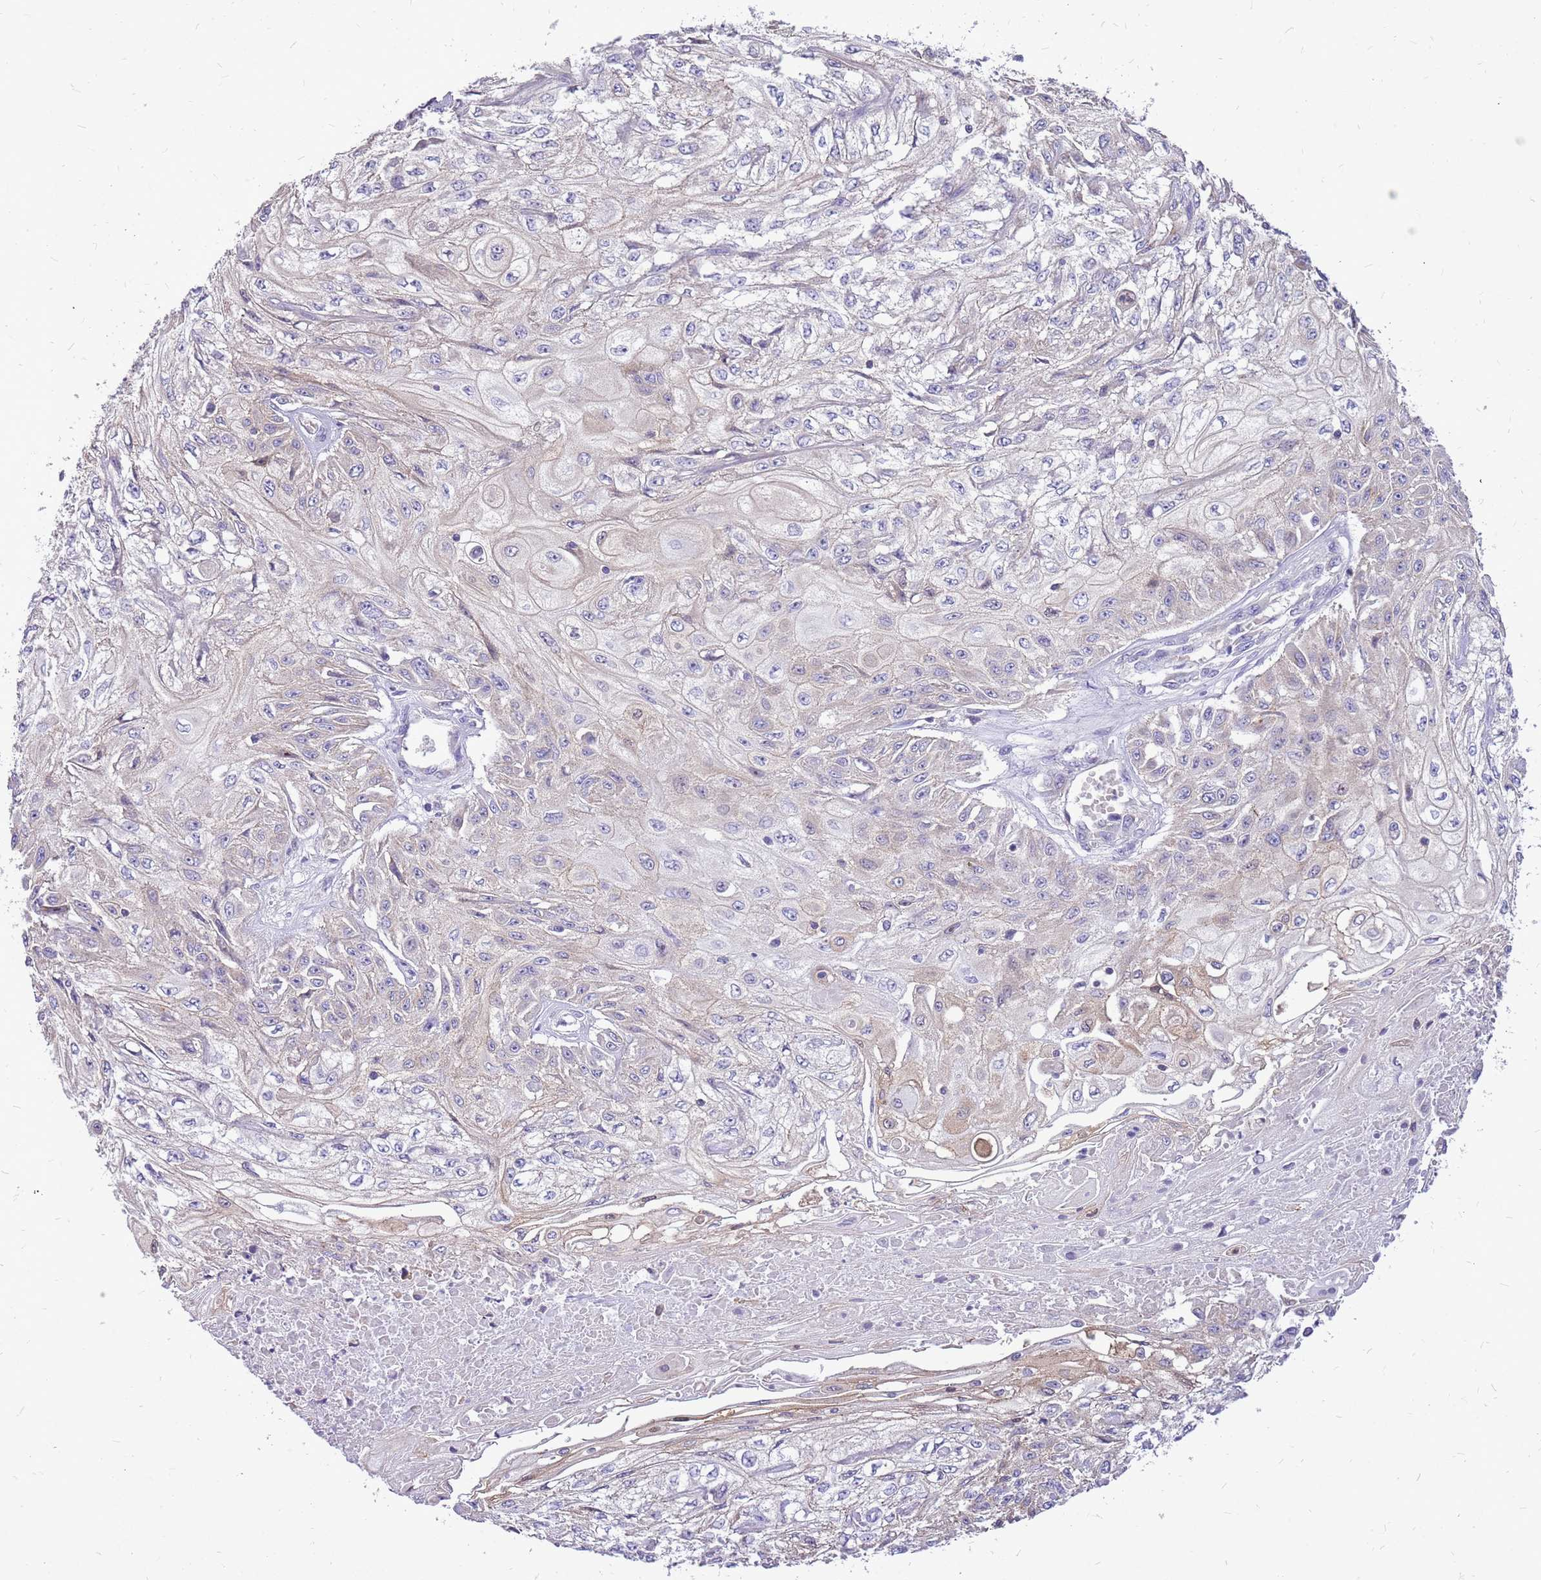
{"staining": {"intensity": "negative", "quantity": "none", "location": "none"}, "tissue": "skin cancer", "cell_type": "Tumor cells", "image_type": "cancer", "snomed": [{"axis": "morphology", "description": "Squamous cell carcinoma, NOS"}, {"axis": "morphology", "description": "Squamous cell carcinoma, metastatic, NOS"}, {"axis": "topography", "description": "Skin"}, {"axis": "topography", "description": "Lymph node"}], "caption": "Skin cancer stained for a protein using IHC shows no staining tumor cells.", "gene": "WDR90", "patient": {"sex": "male", "age": 75}}